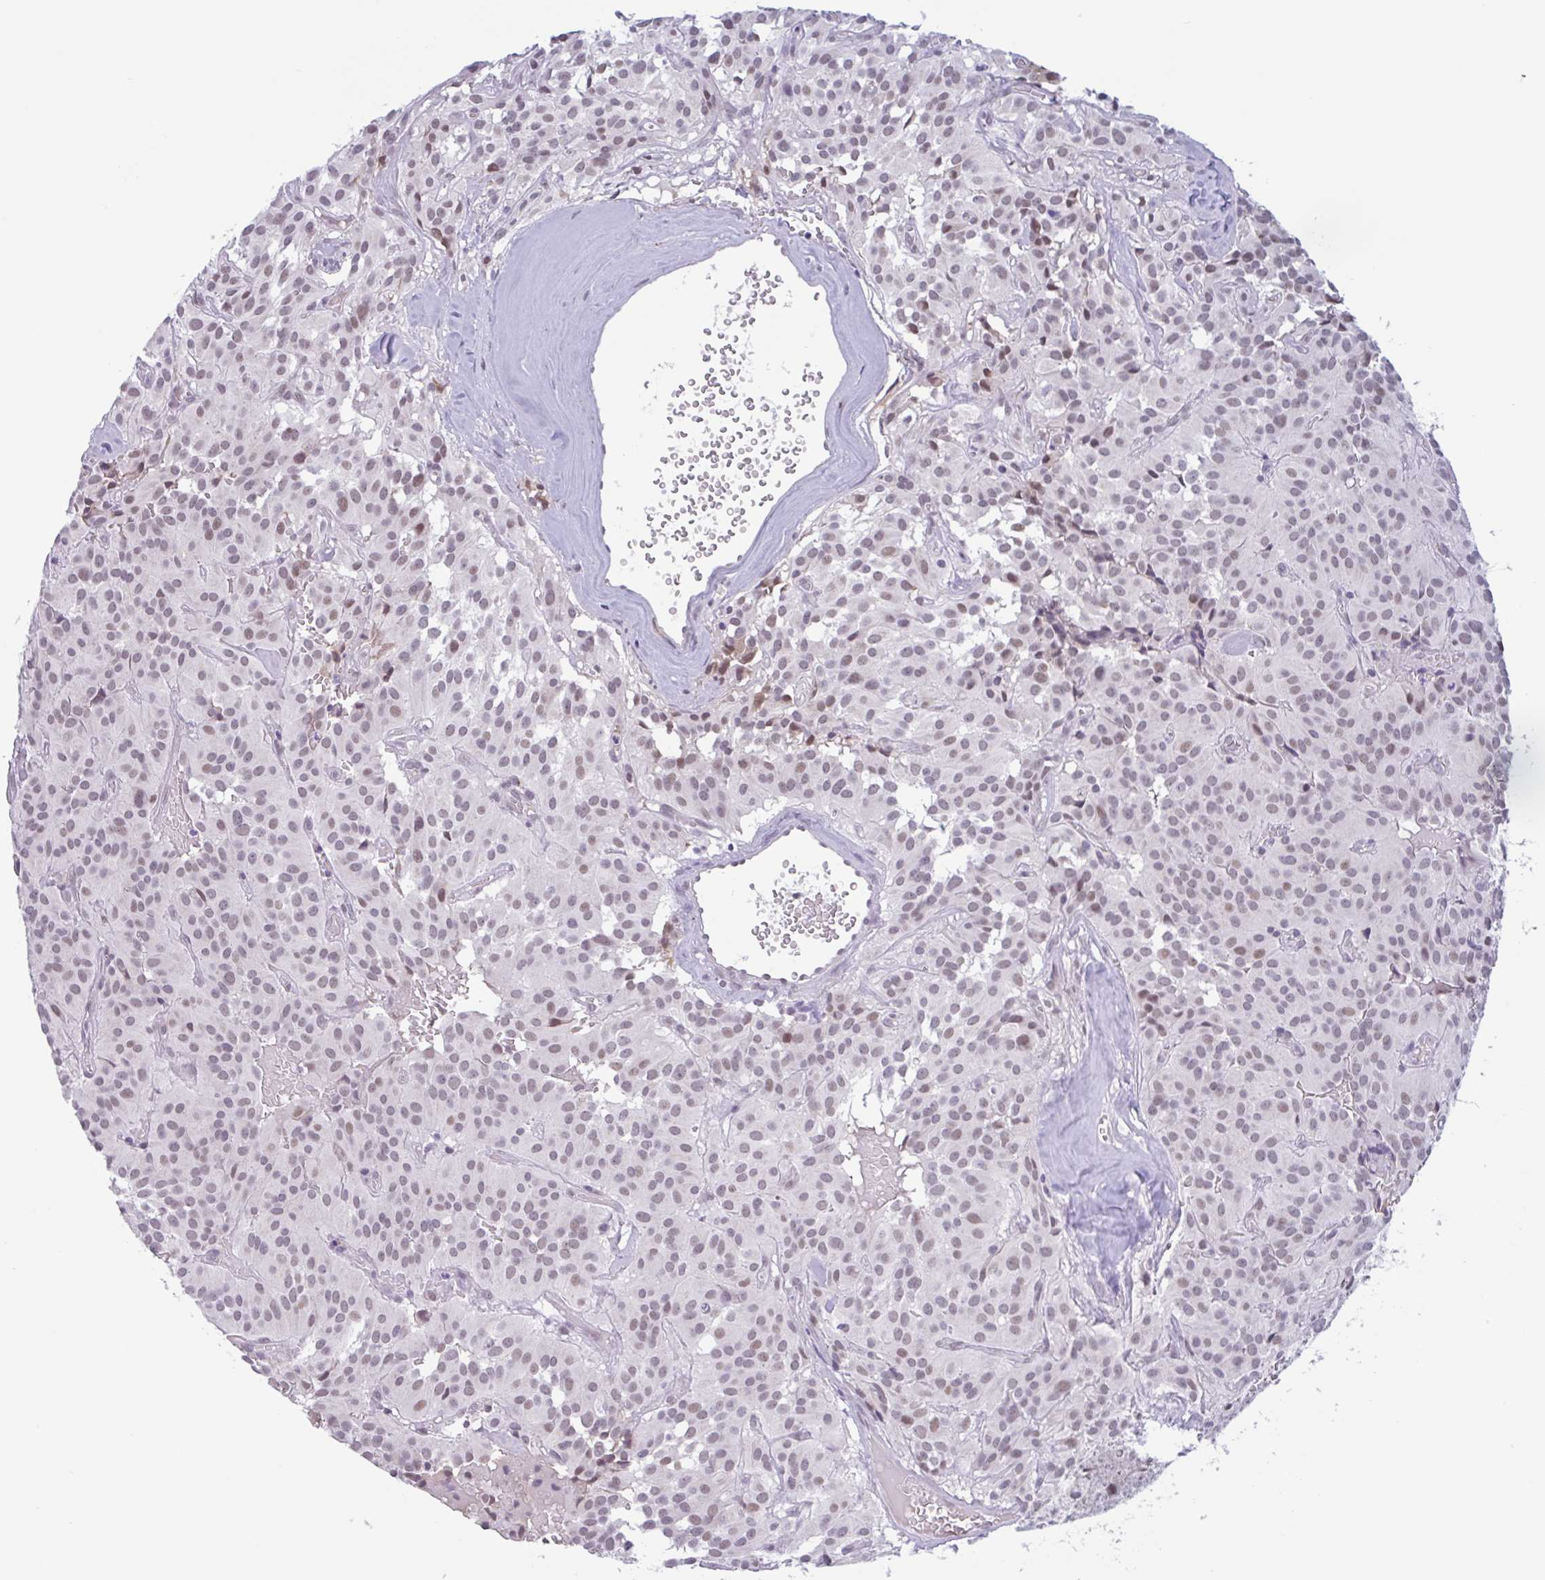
{"staining": {"intensity": "moderate", "quantity": "25%-75%", "location": "nuclear"}, "tissue": "glioma", "cell_type": "Tumor cells", "image_type": "cancer", "snomed": [{"axis": "morphology", "description": "Glioma, malignant, Low grade"}, {"axis": "topography", "description": "Brain"}], "caption": "Immunohistochemistry histopathology image of malignant low-grade glioma stained for a protein (brown), which shows medium levels of moderate nuclear positivity in about 25%-75% of tumor cells.", "gene": "PLG", "patient": {"sex": "male", "age": 42}}